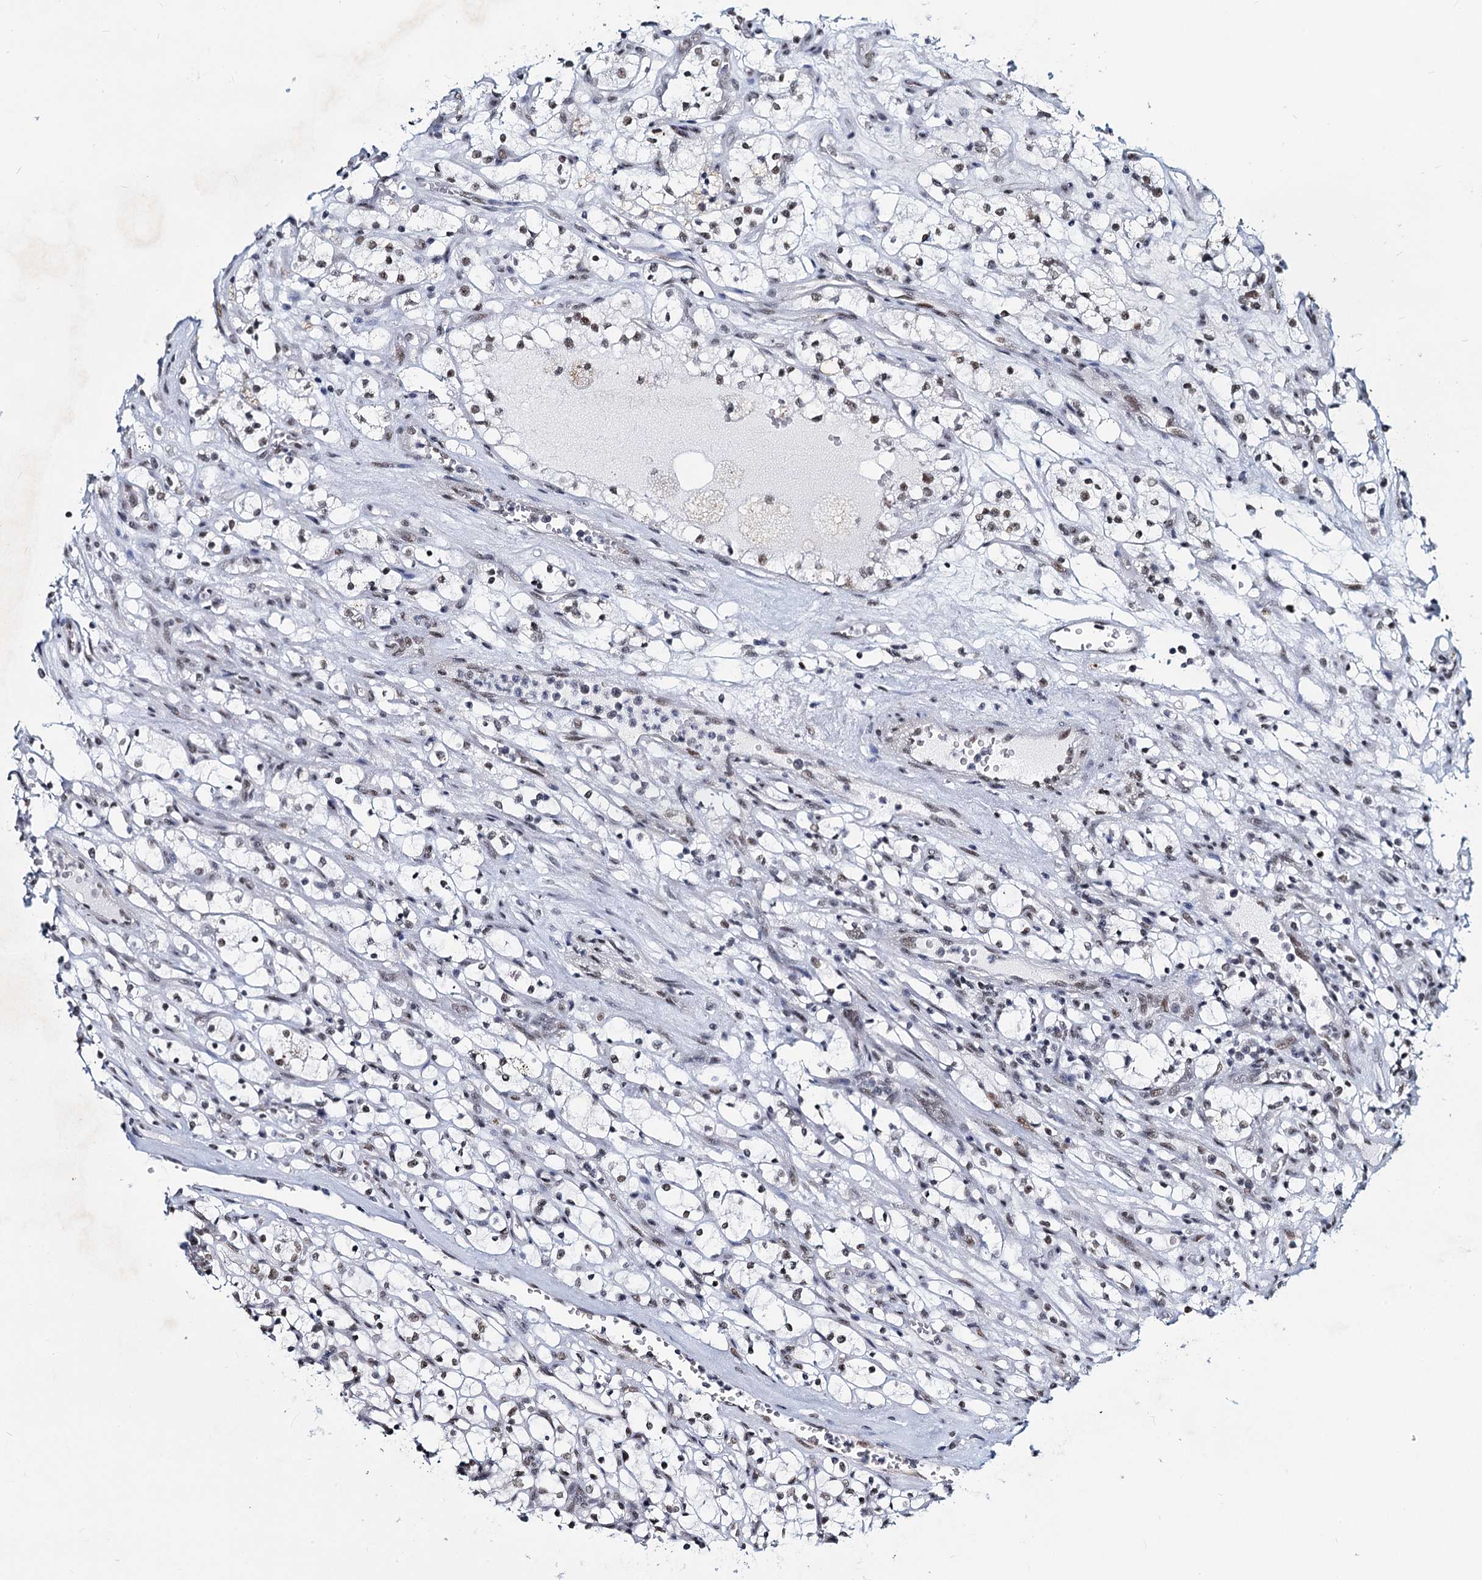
{"staining": {"intensity": "weak", "quantity": "<25%", "location": "nuclear"}, "tissue": "renal cancer", "cell_type": "Tumor cells", "image_type": "cancer", "snomed": [{"axis": "morphology", "description": "Adenocarcinoma, NOS"}, {"axis": "topography", "description": "Kidney"}], "caption": "The histopathology image demonstrates no significant expression in tumor cells of adenocarcinoma (renal).", "gene": "METTL14", "patient": {"sex": "female", "age": 69}}